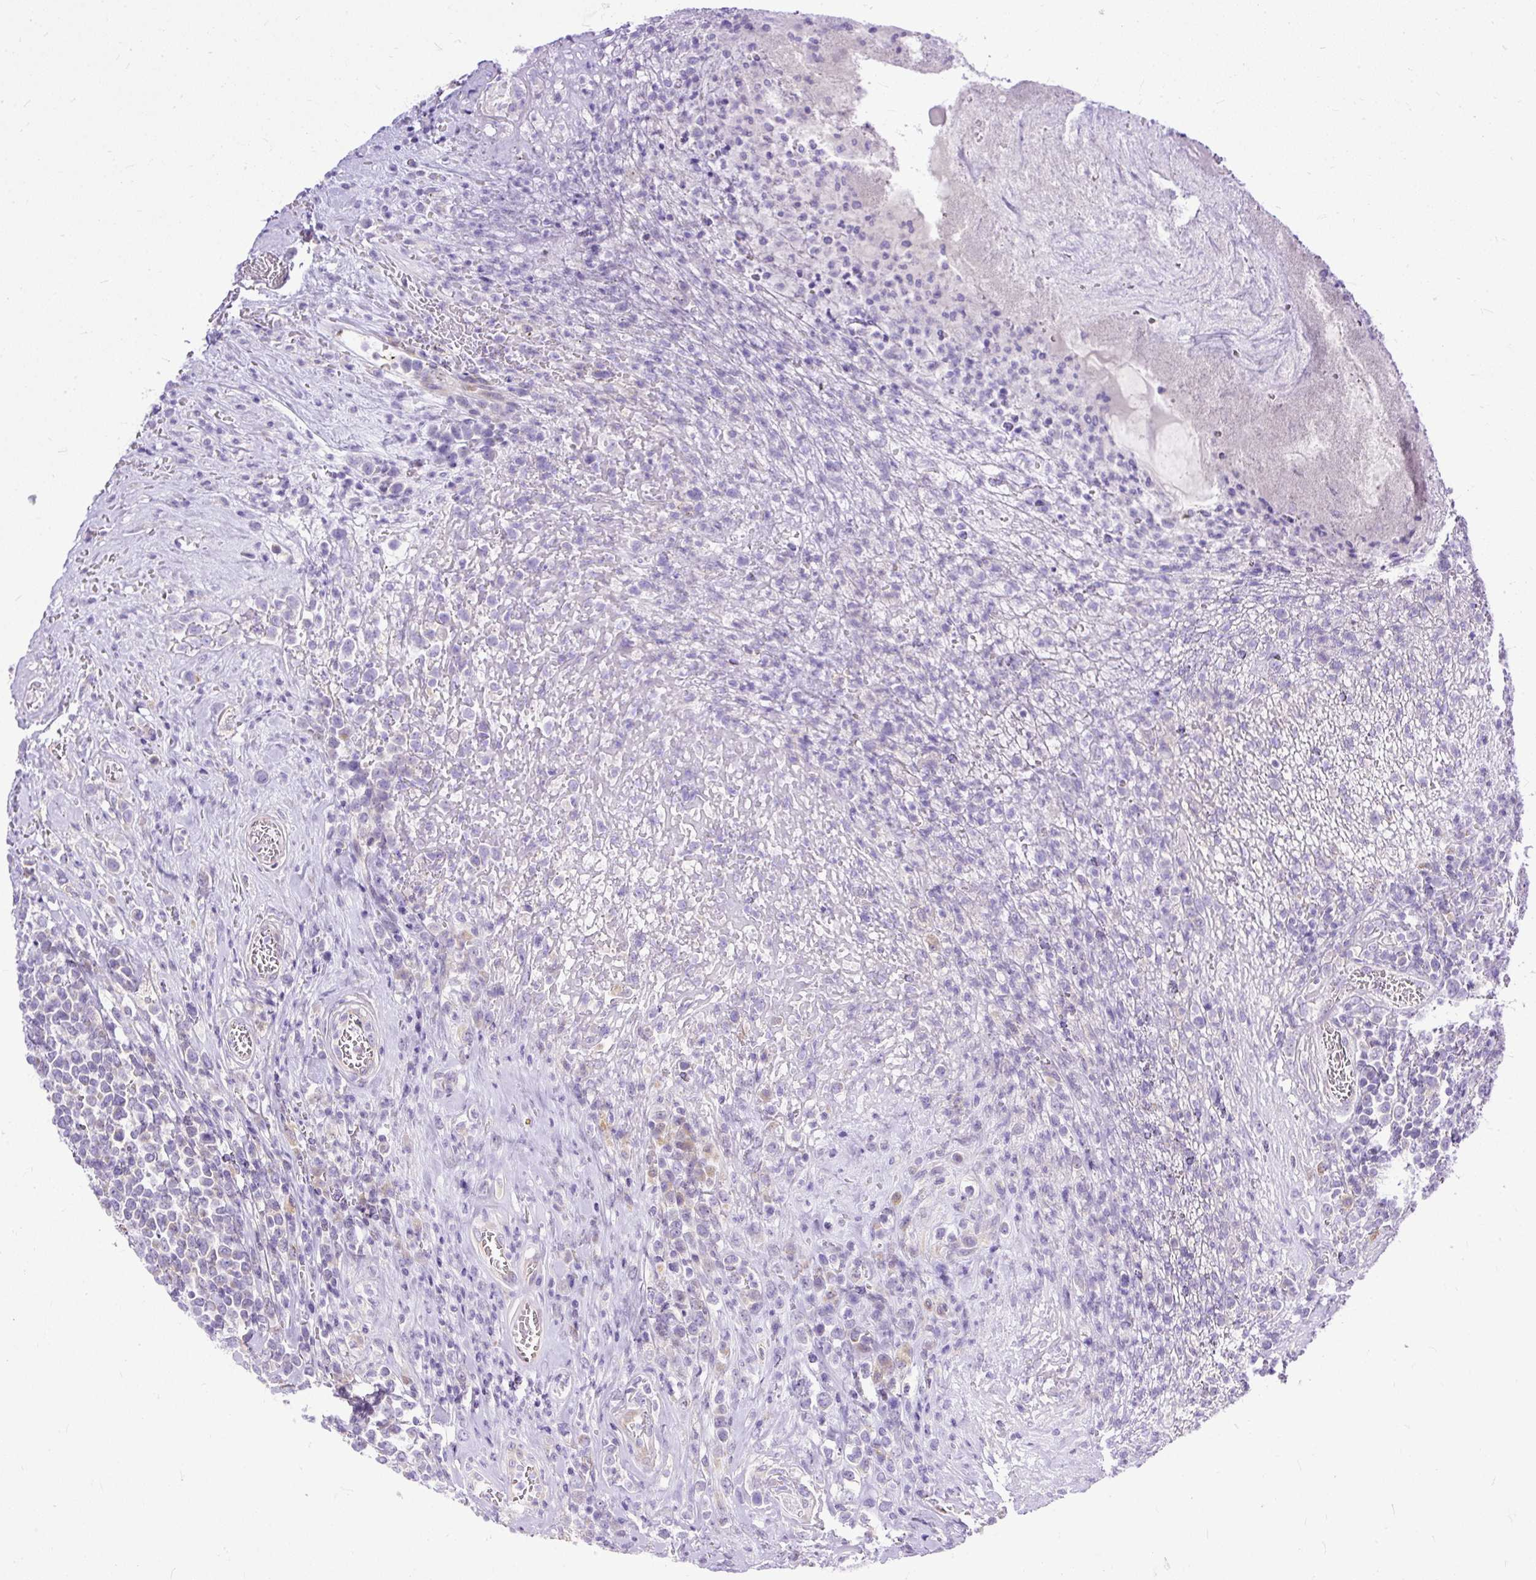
{"staining": {"intensity": "negative", "quantity": "none", "location": "none"}, "tissue": "lymphoma", "cell_type": "Tumor cells", "image_type": "cancer", "snomed": [{"axis": "morphology", "description": "Malignant lymphoma, non-Hodgkin's type, High grade"}, {"axis": "topography", "description": "Soft tissue"}], "caption": "Immunohistochemistry (IHC) of lymphoma demonstrates no staining in tumor cells. (DAB immunohistochemistry with hematoxylin counter stain).", "gene": "AMFR", "patient": {"sex": "female", "age": 56}}